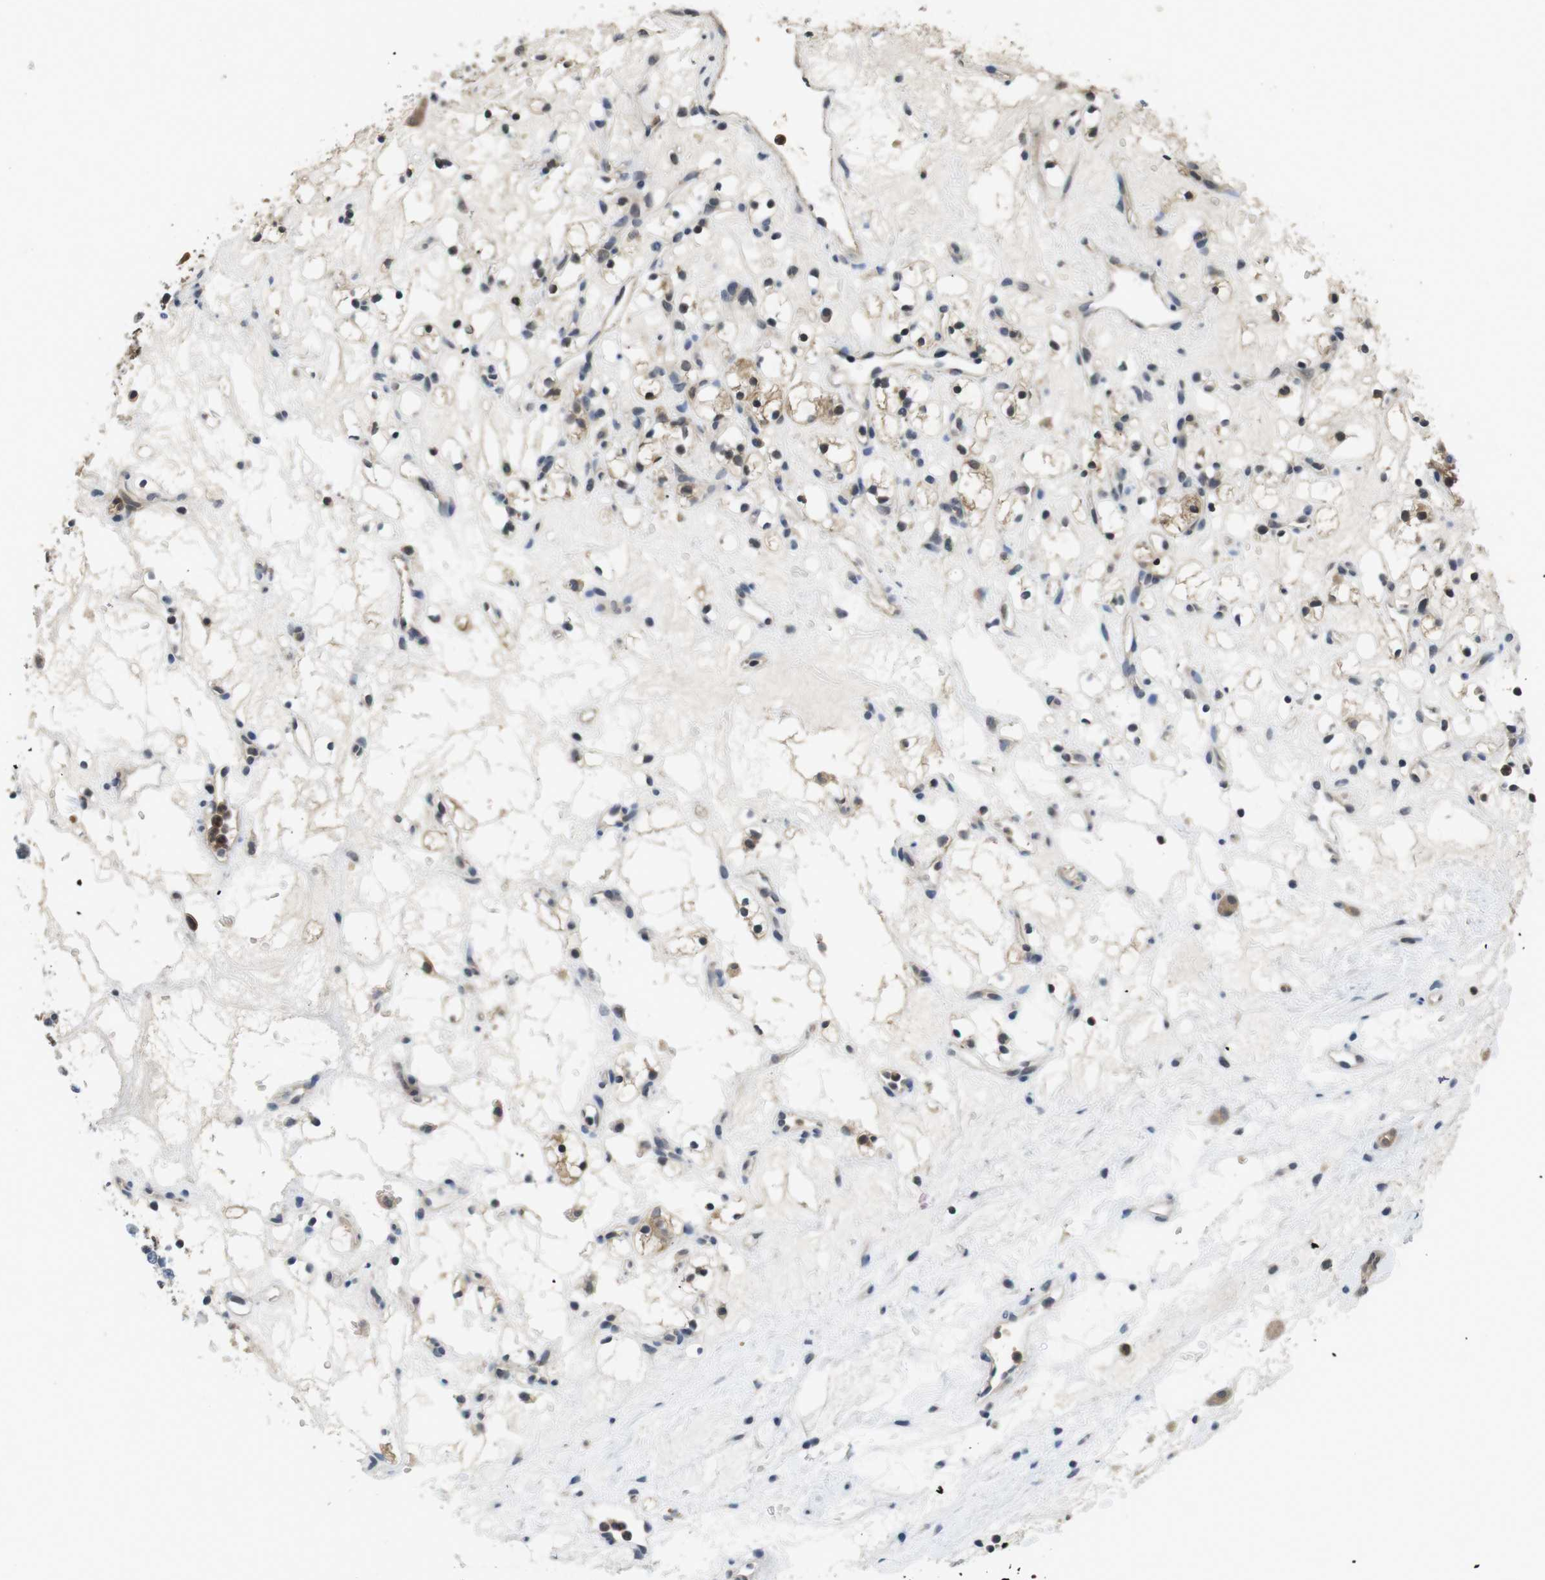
{"staining": {"intensity": "negative", "quantity": "none", "location": "none"}, "tissue": "renal cancer", "cell_type": "Tumor cells", "image_type": "cancer", "snomed": [{"axis": "morphology", "description": "Adenocarcinoma, NOS"}, {"axis": "topography", "description": "Kidney"}], "caption": "Renal cancer stained for a protein using IHC shows no staining tumor cells.", "gene": "FADD", "patient": {"sex": "female", "age": 60}}